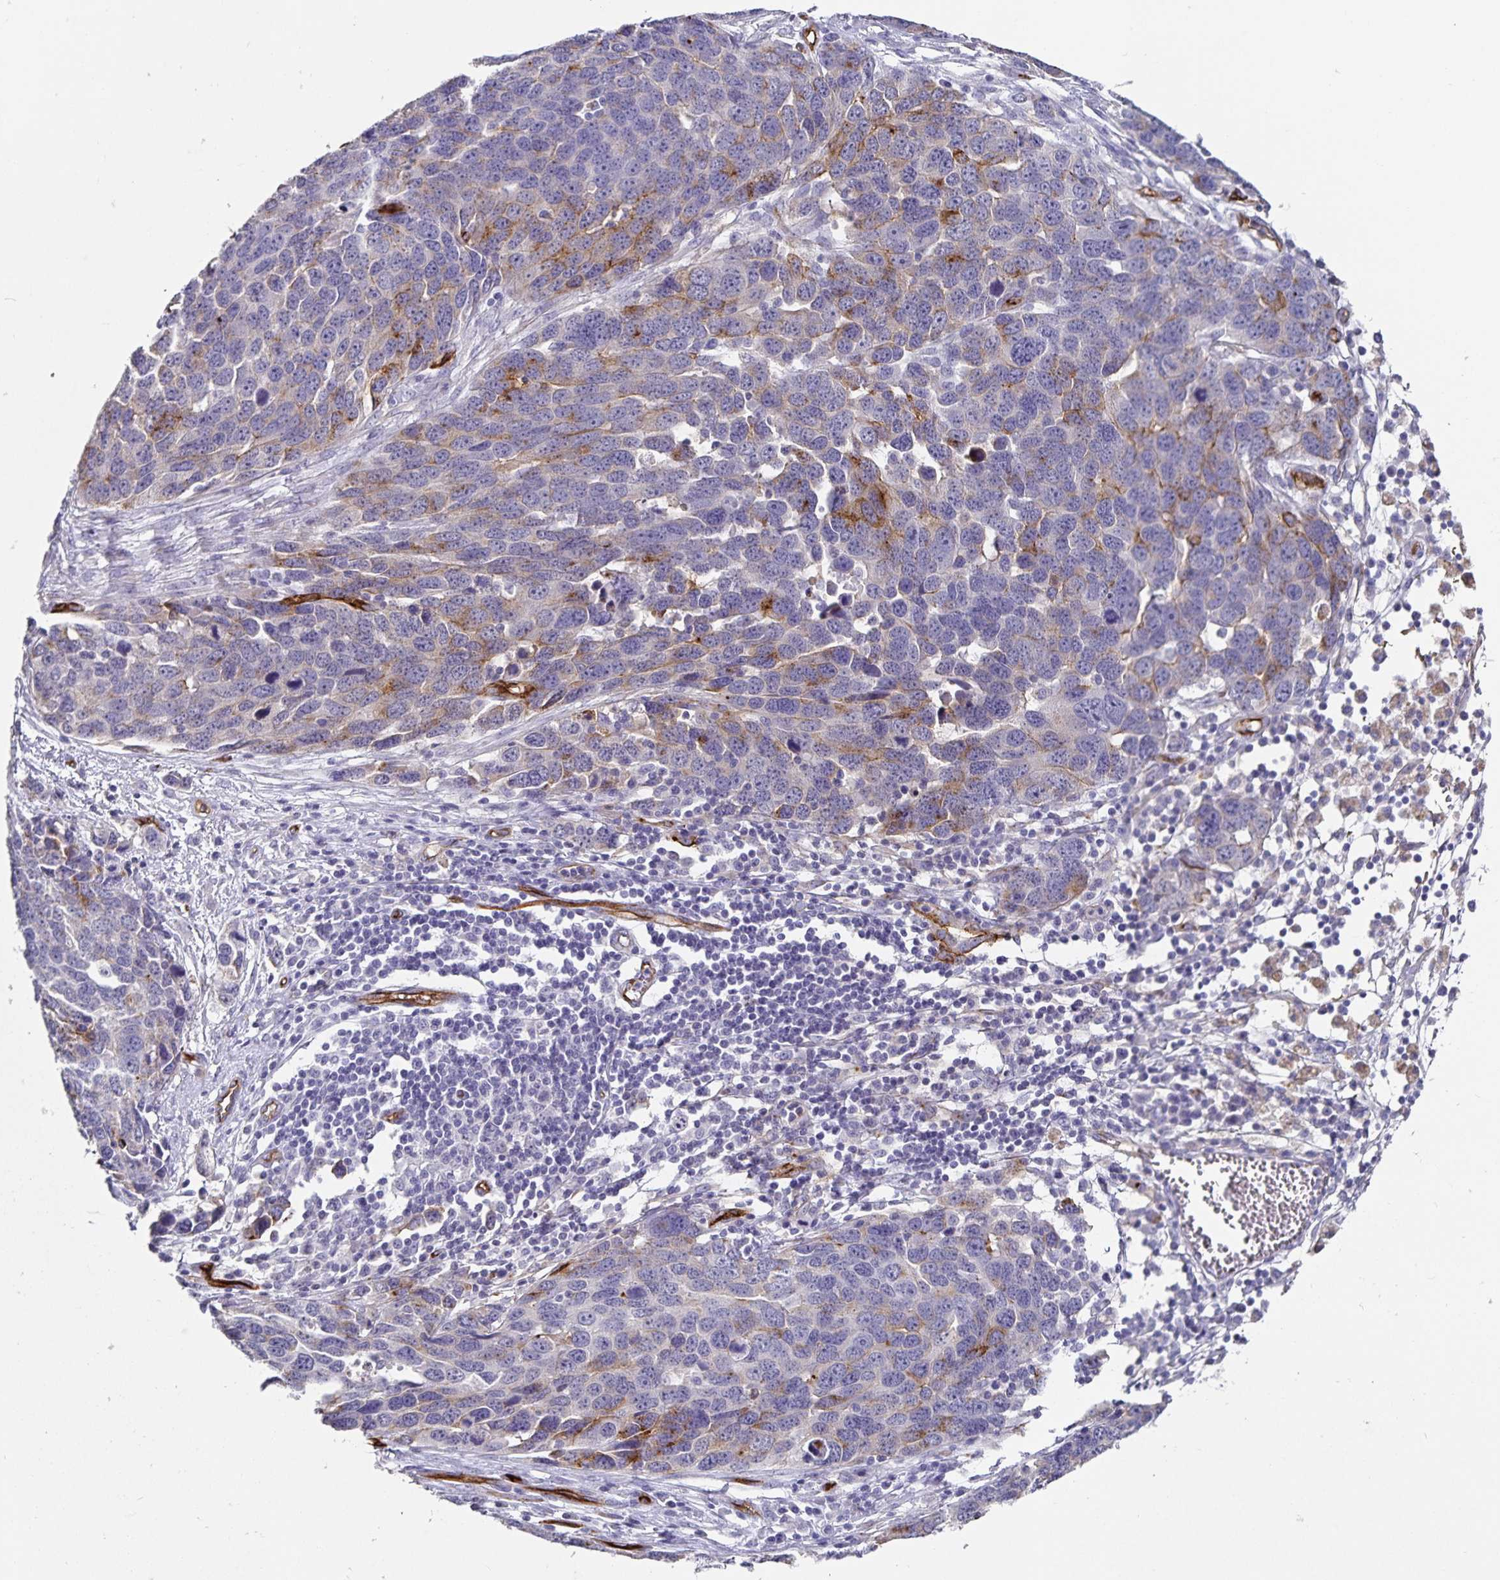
{"staining": {"intensity": "moderate", "quantity": "<25%", "location": "cytoplasmic/membranous"}, "tissue": "ovarian cancer", "cell_type": "Tumor cells", "image_type": "cancer", "snomed": [{"axis": "morphology", "description": "Cystadenocarcinoma, serous, NOS"}, {"axis": "topography", "description": "Ovary"}], "caption": "Ovarian serous cystadenocarcinoma stained with a protein marker reveals moderate staining in tumor cells.", "gene": "PODXL", "patient": {"sex": "female", "age": 76}}